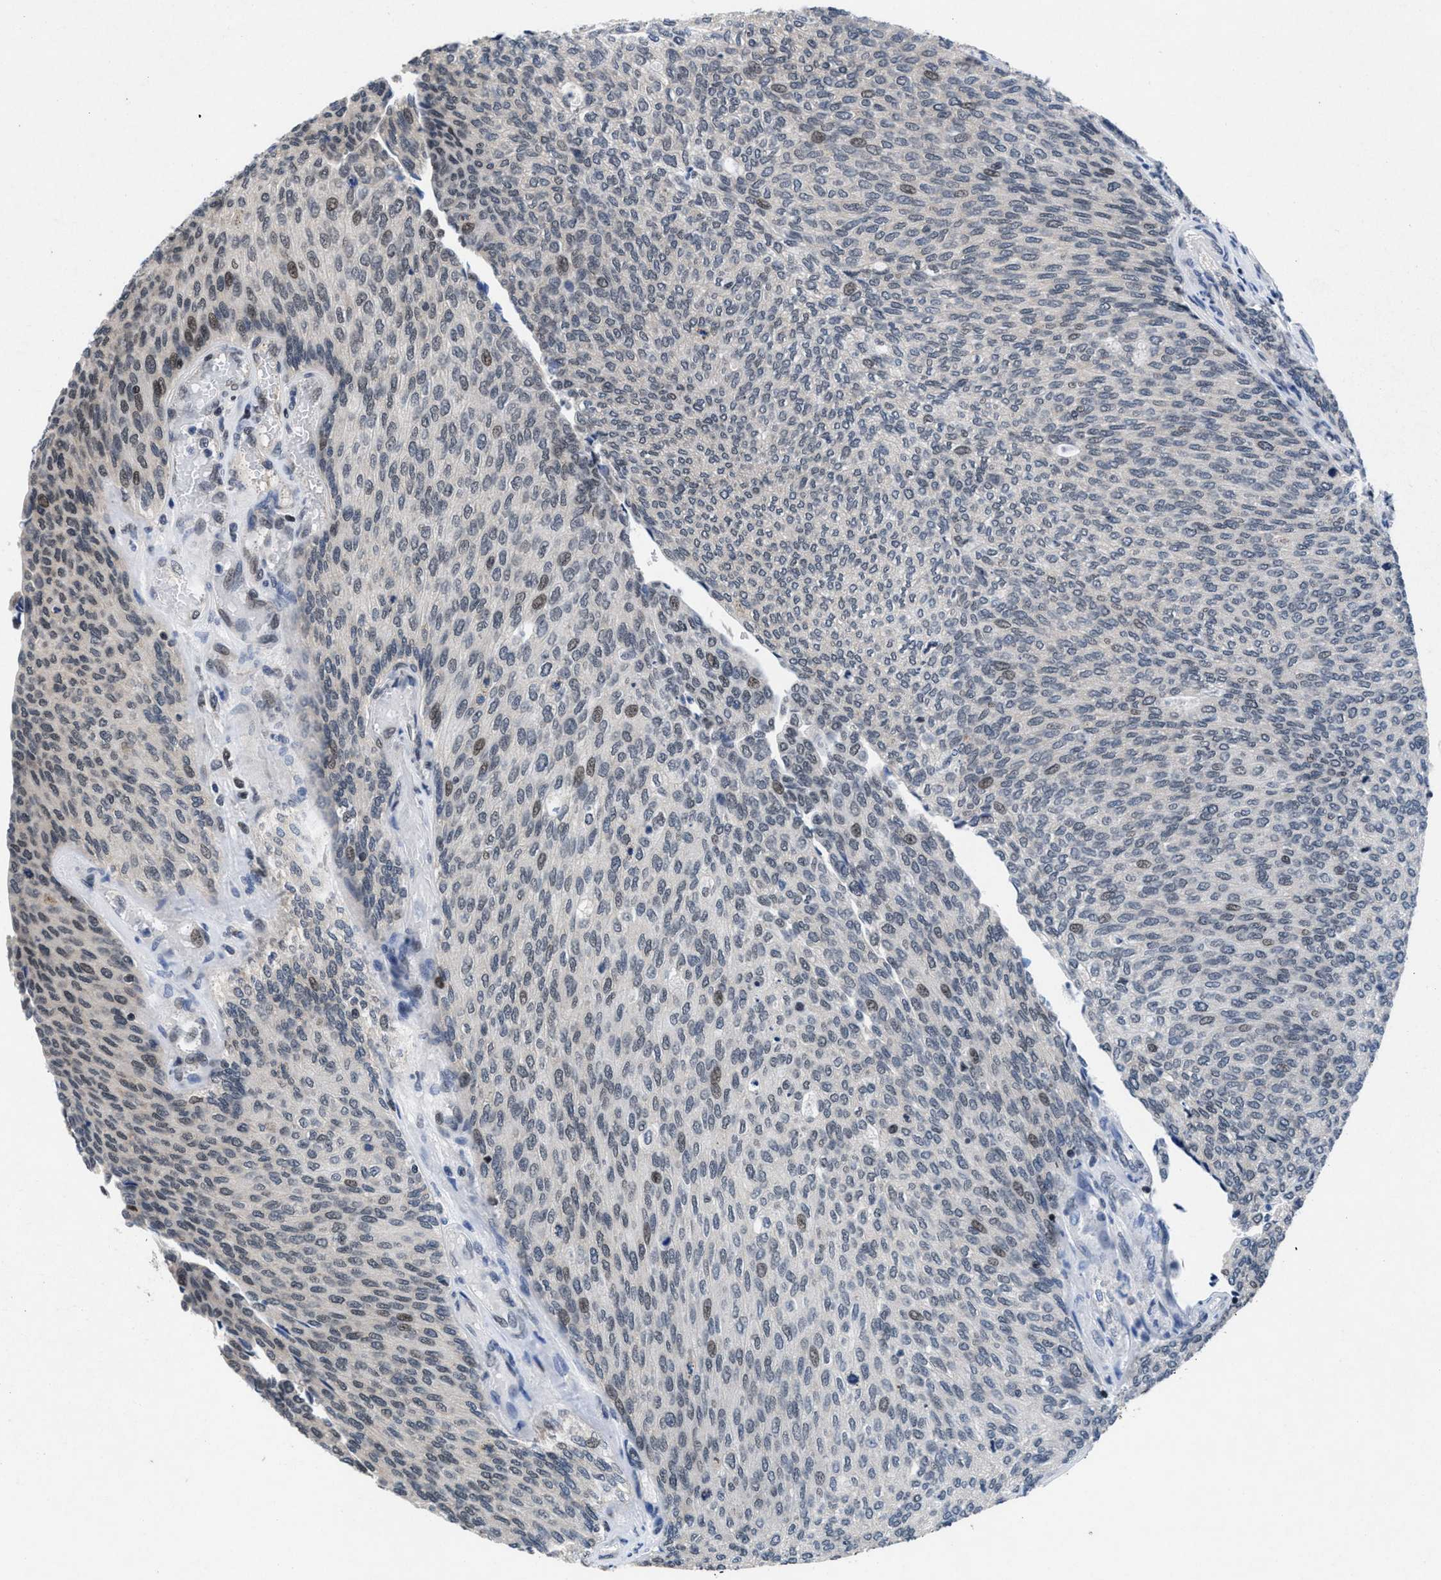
{"staining": {"intensity": "moderate", "quantity": "25%-75%", "location": "nuclear"}, "tissue": "urothelial cancer", "cell_type": "Tumor cells", "image_type": "cancer", "snomed": [{"axis": "morphology", "description": "Urothelial carcinoma, Low grade"}, {"axis": "topography", "description": "Urinary bladder"}], "caption": "A micrograph of low-grade urothelial carcinoma stained for a protein reveals moderate nuclear brown staining in tumor cells.", "gene": "WDR81", "patient": {"sex": "female", "age": 79}}